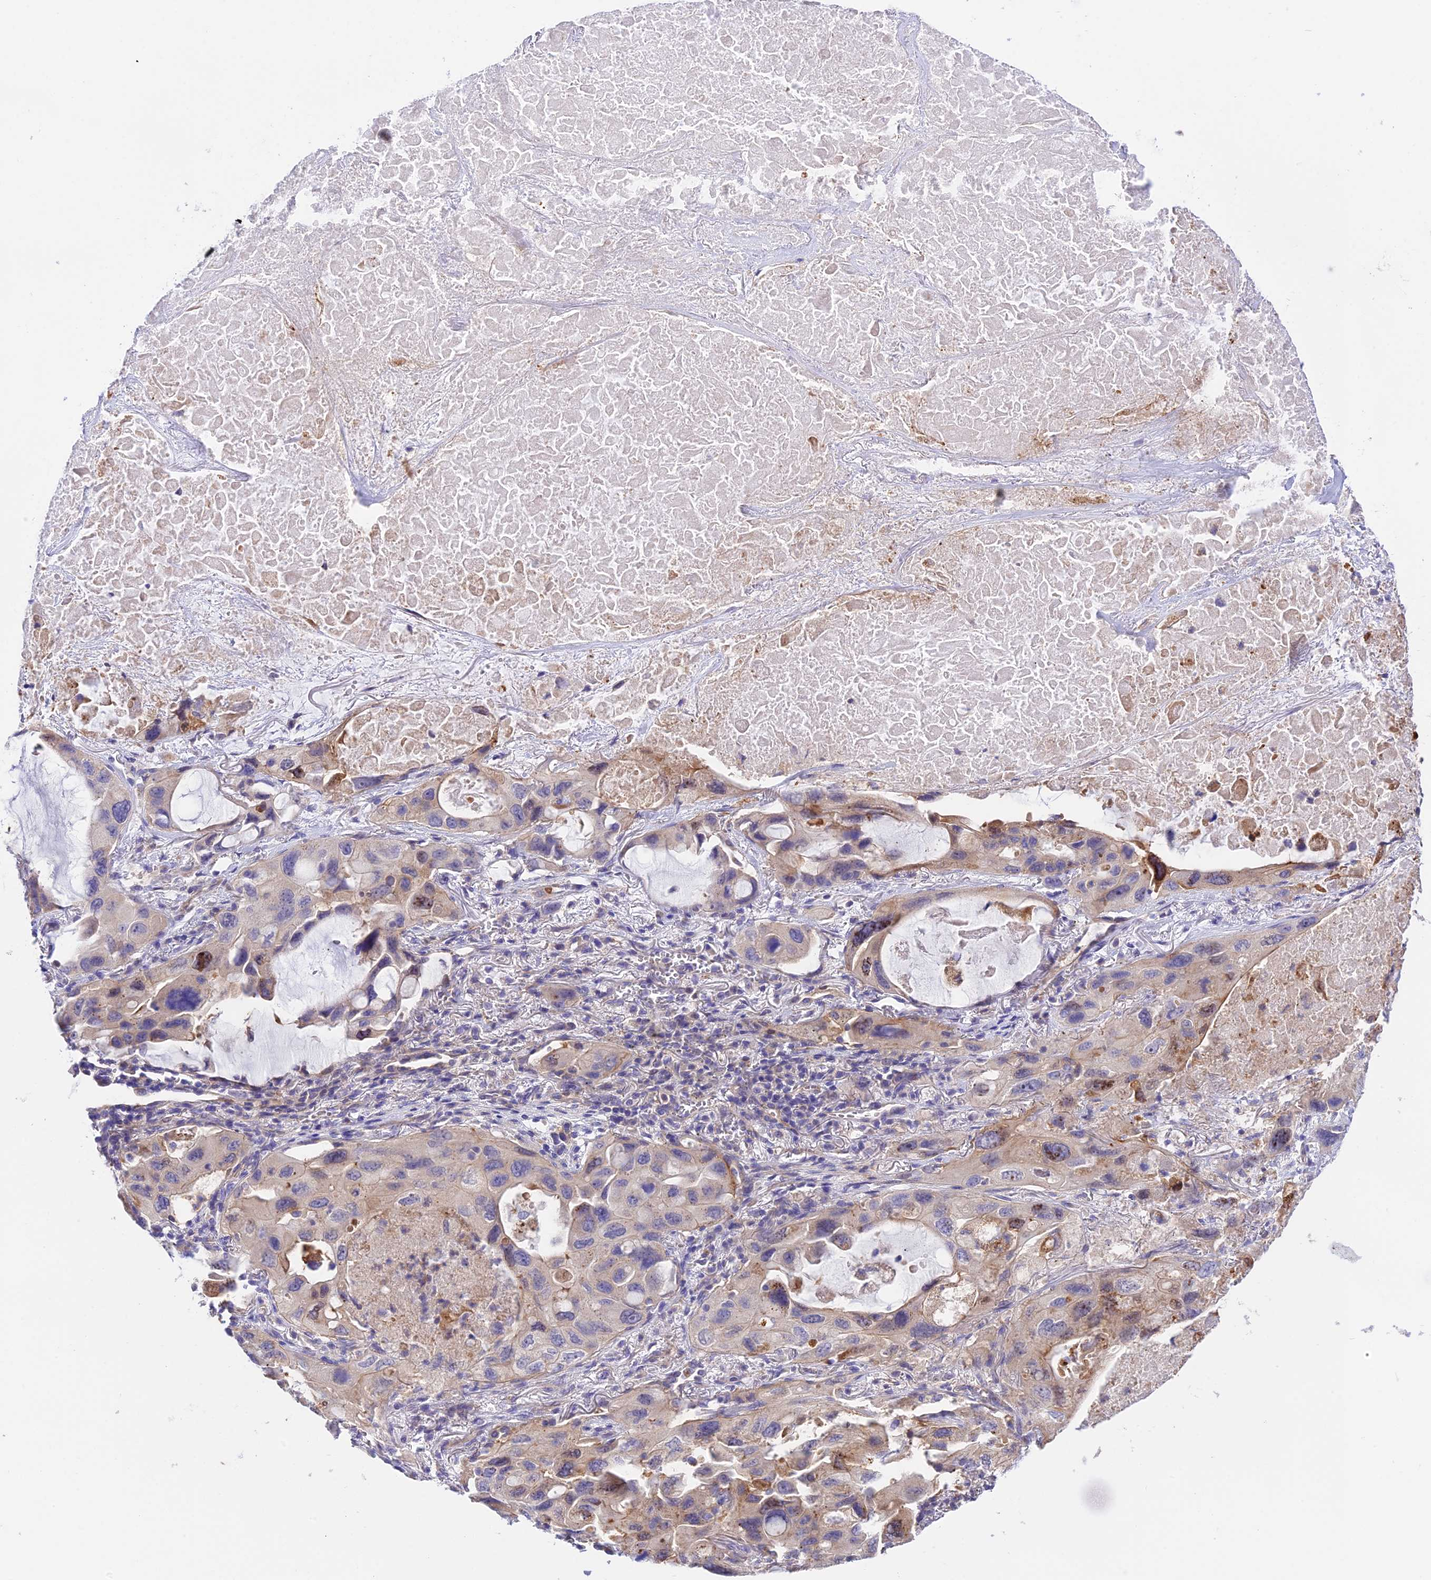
{"staining": {"intensity": "weak", "quantity": "25%-75%", "location": "cytoplasmic/membranous"}, "tissue": "lung cancer", "cell_type": "Tumor cells", "image_type": "cancer", "snomed": [{"axis": "morphology", "description": "Squamous cell carcinoma, NOS"}, {"axis": "topography", "description": "Lung"}], "caption": "High-power microscopy captured an immunohistochemistry (IHC) histopathology image of squamous cell carcinoma (lung), revealing weak cytoplasmic/membranous staining in approximately 25%-75% of tumor cells.", "gene": "TRIM43B", "patient": {"sex": "female", "age": 73}}